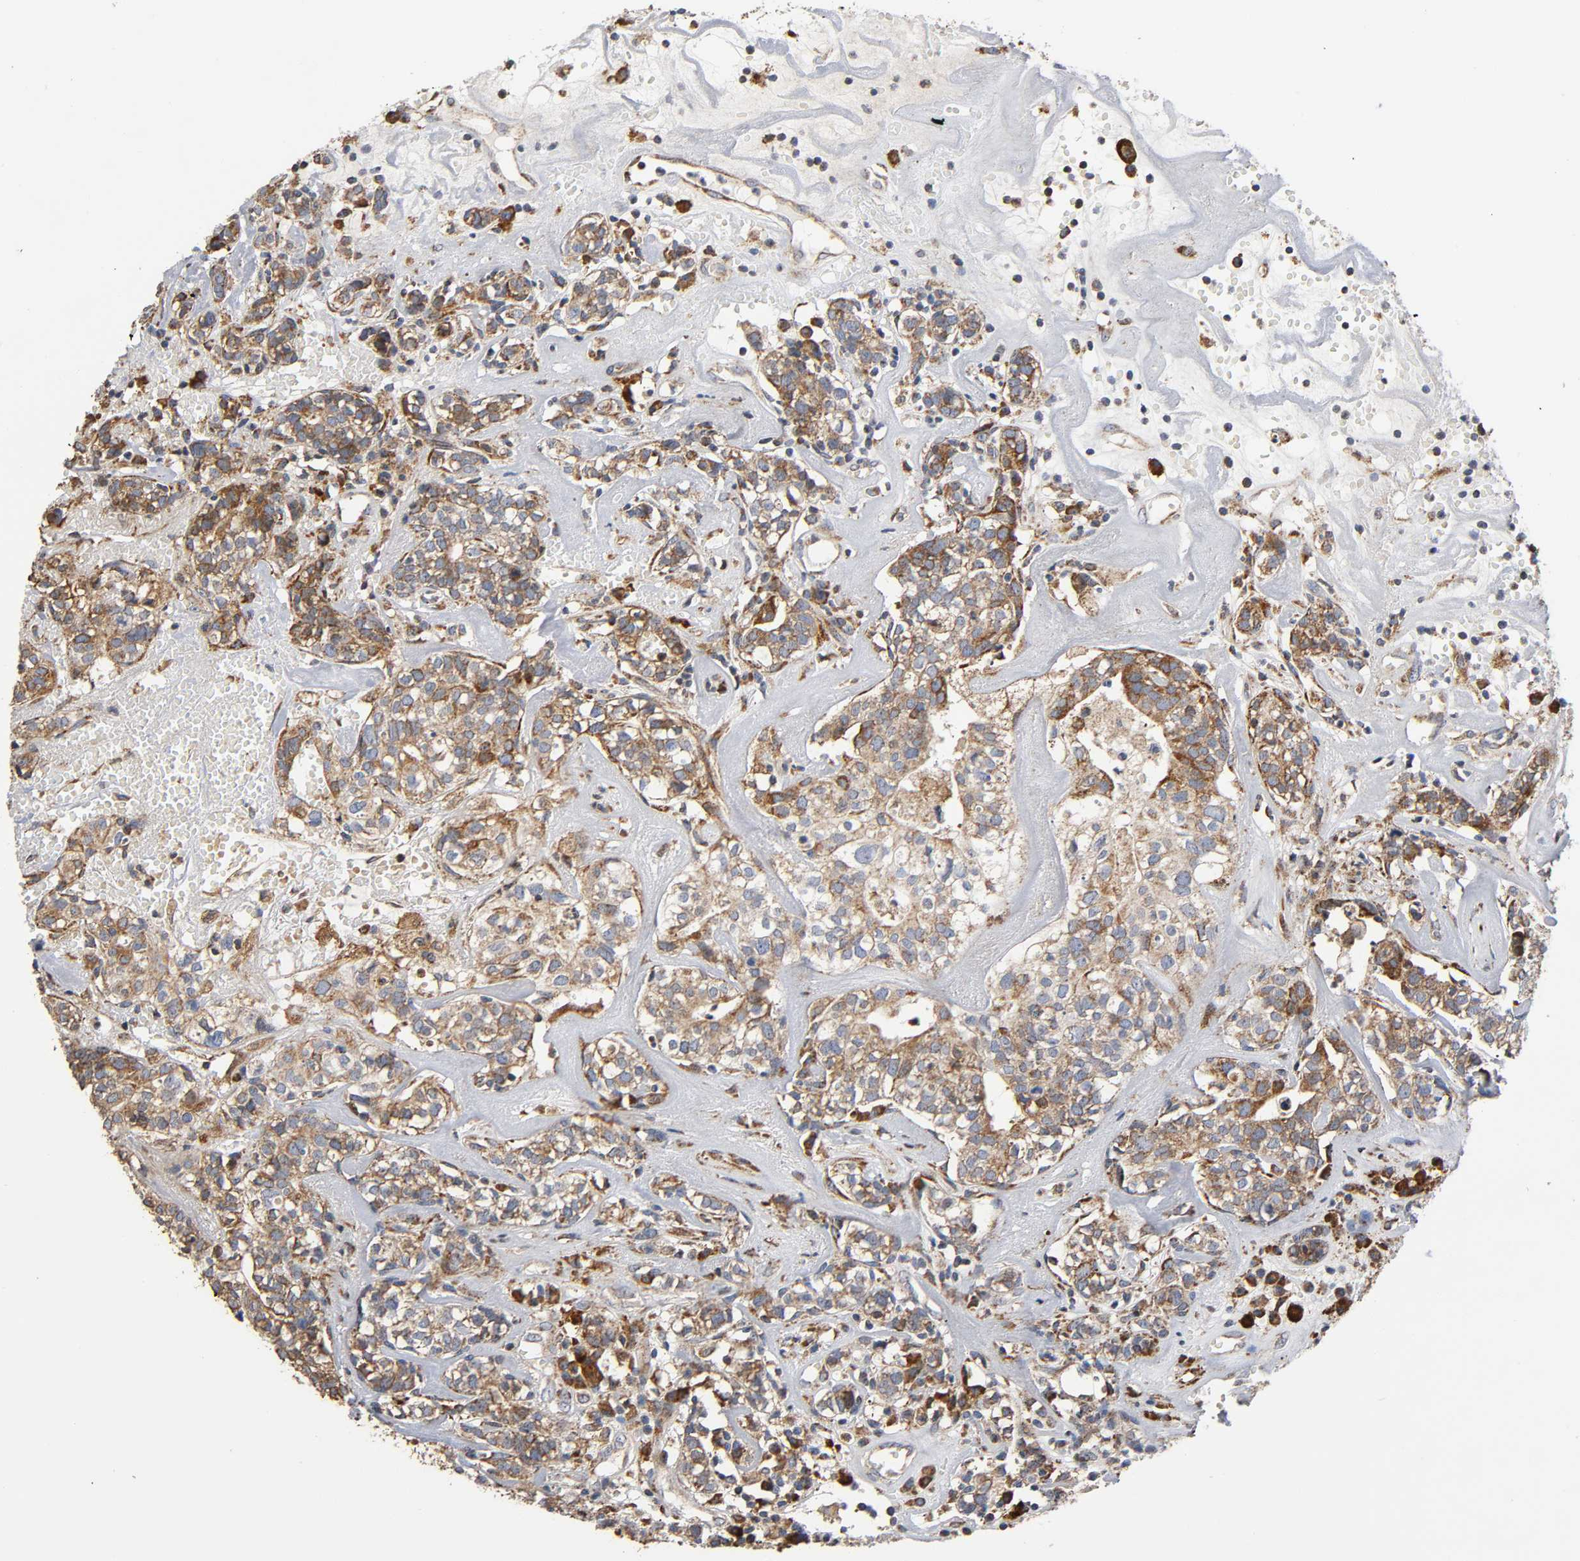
{"staining": {"intensity": "moderate", "quantity": "25%-75%", "location": "cytoplasmic/membranous"}, "tissue": "head and neck cancer", "cell_type": "Tumor cells", "image_type": "cancer", "snomed": [{"axis": "morphology", "description": "Adenocarcinoma, NOS"}, {"axis": "topography", "description": "Salivary gland"}, {"axis": "topography", "description": "Head-Neck"}], "caption": "DAB immunohistochemical staining of head and neck cancer demonstrates moderate cytoplasmic/membranous protein expression in about 25%-75% of tumor cells.", "gene": "MAP3K1", "patient": {"sex": "female", "age": 65}}